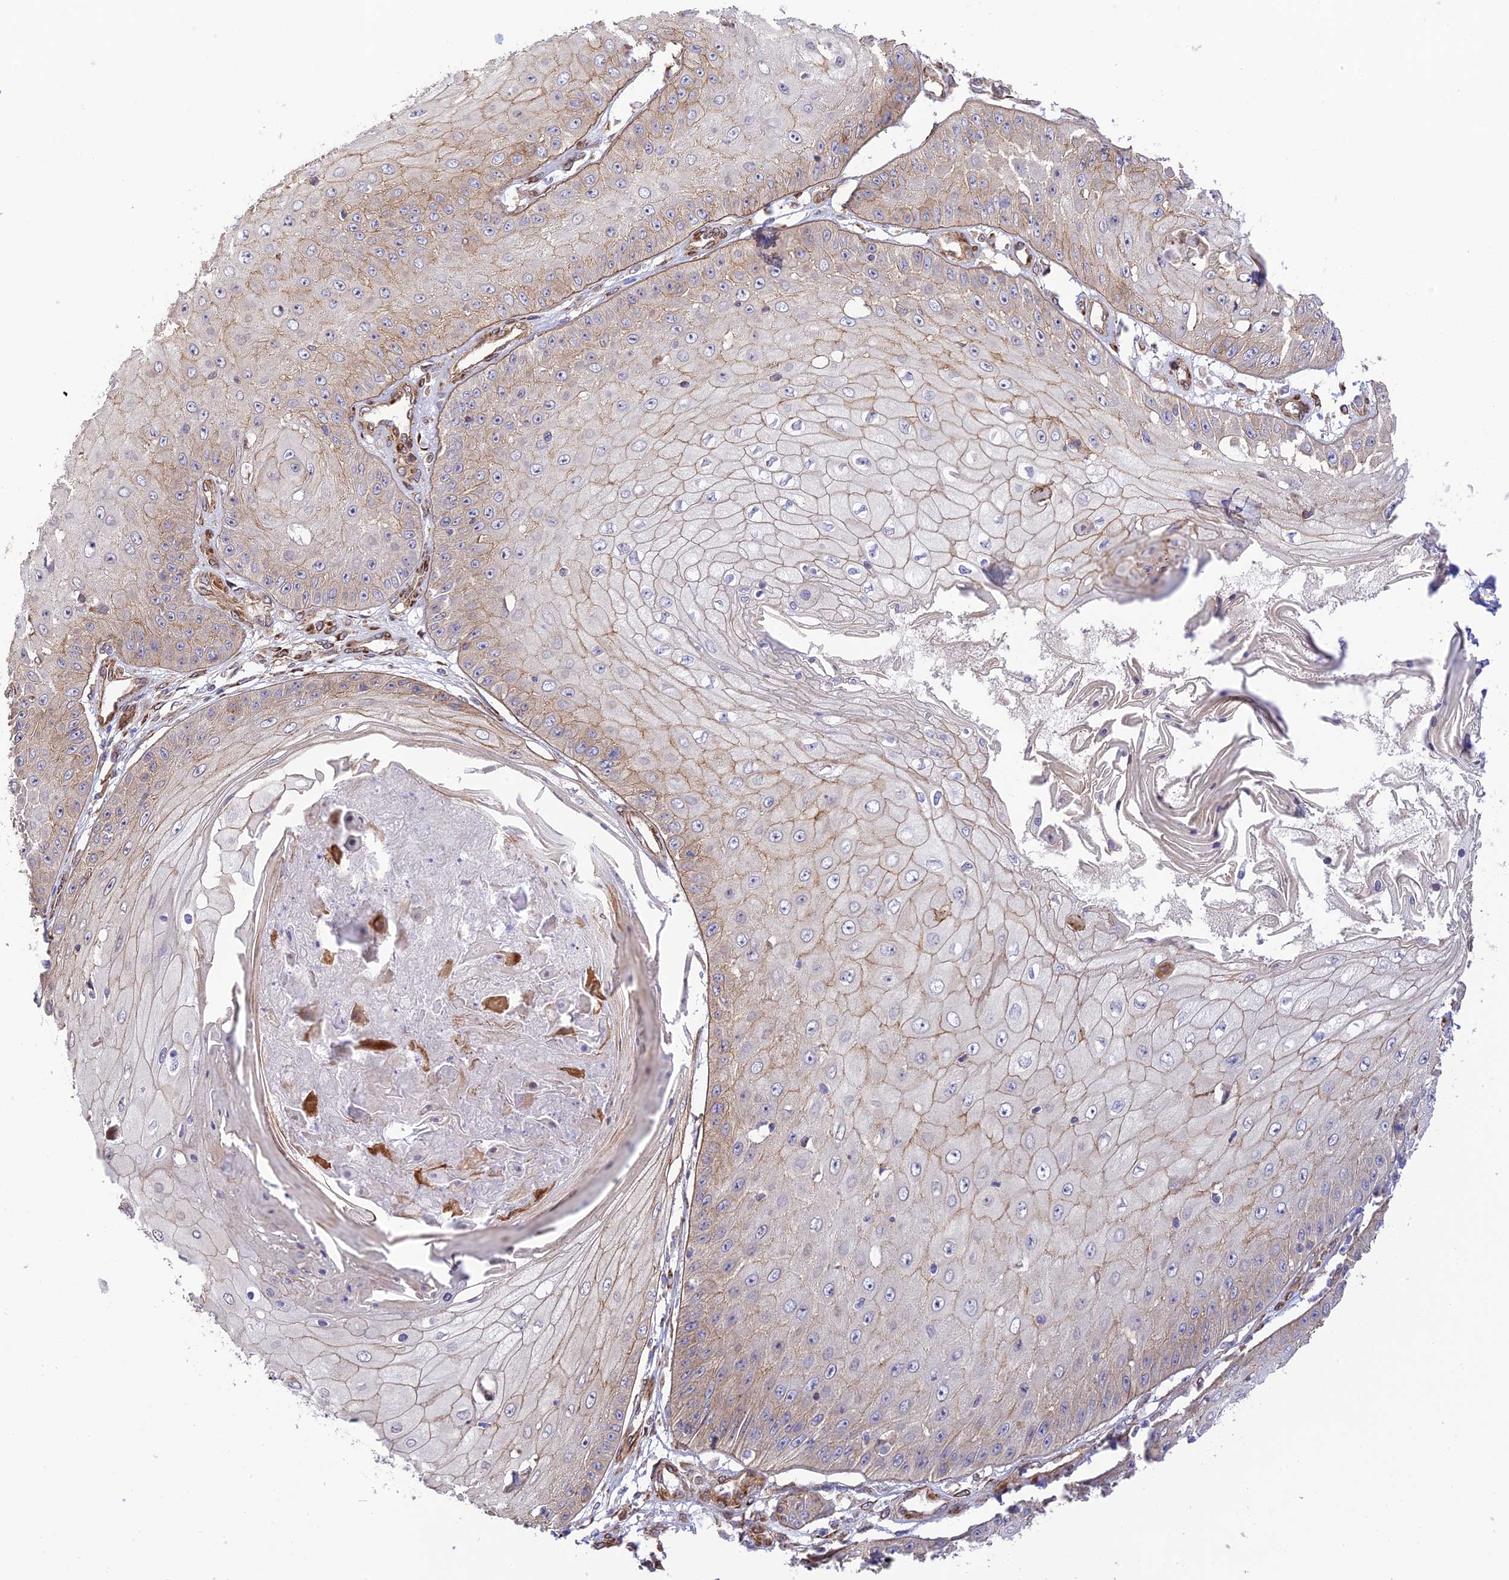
{"staining": {"intensity": "weak", "quantity": "<25%", "location": "cytoplasmic/membranous"}, "tissue": "skin cancer", "cell_type": "Tumor cells", "image_type": "cancer", "snomed": [{"axis": "morphology", "description": "Squamous cell carcinoma, NOS"}, {"axis": "topography", "description": "Skin"}], "caption": "IHC of human squamous cell carcinoma (skin) reveals no staining in tumor cells.", "gene": "EXOC3L4", "patient": {"sex": "male", "age": 70}}